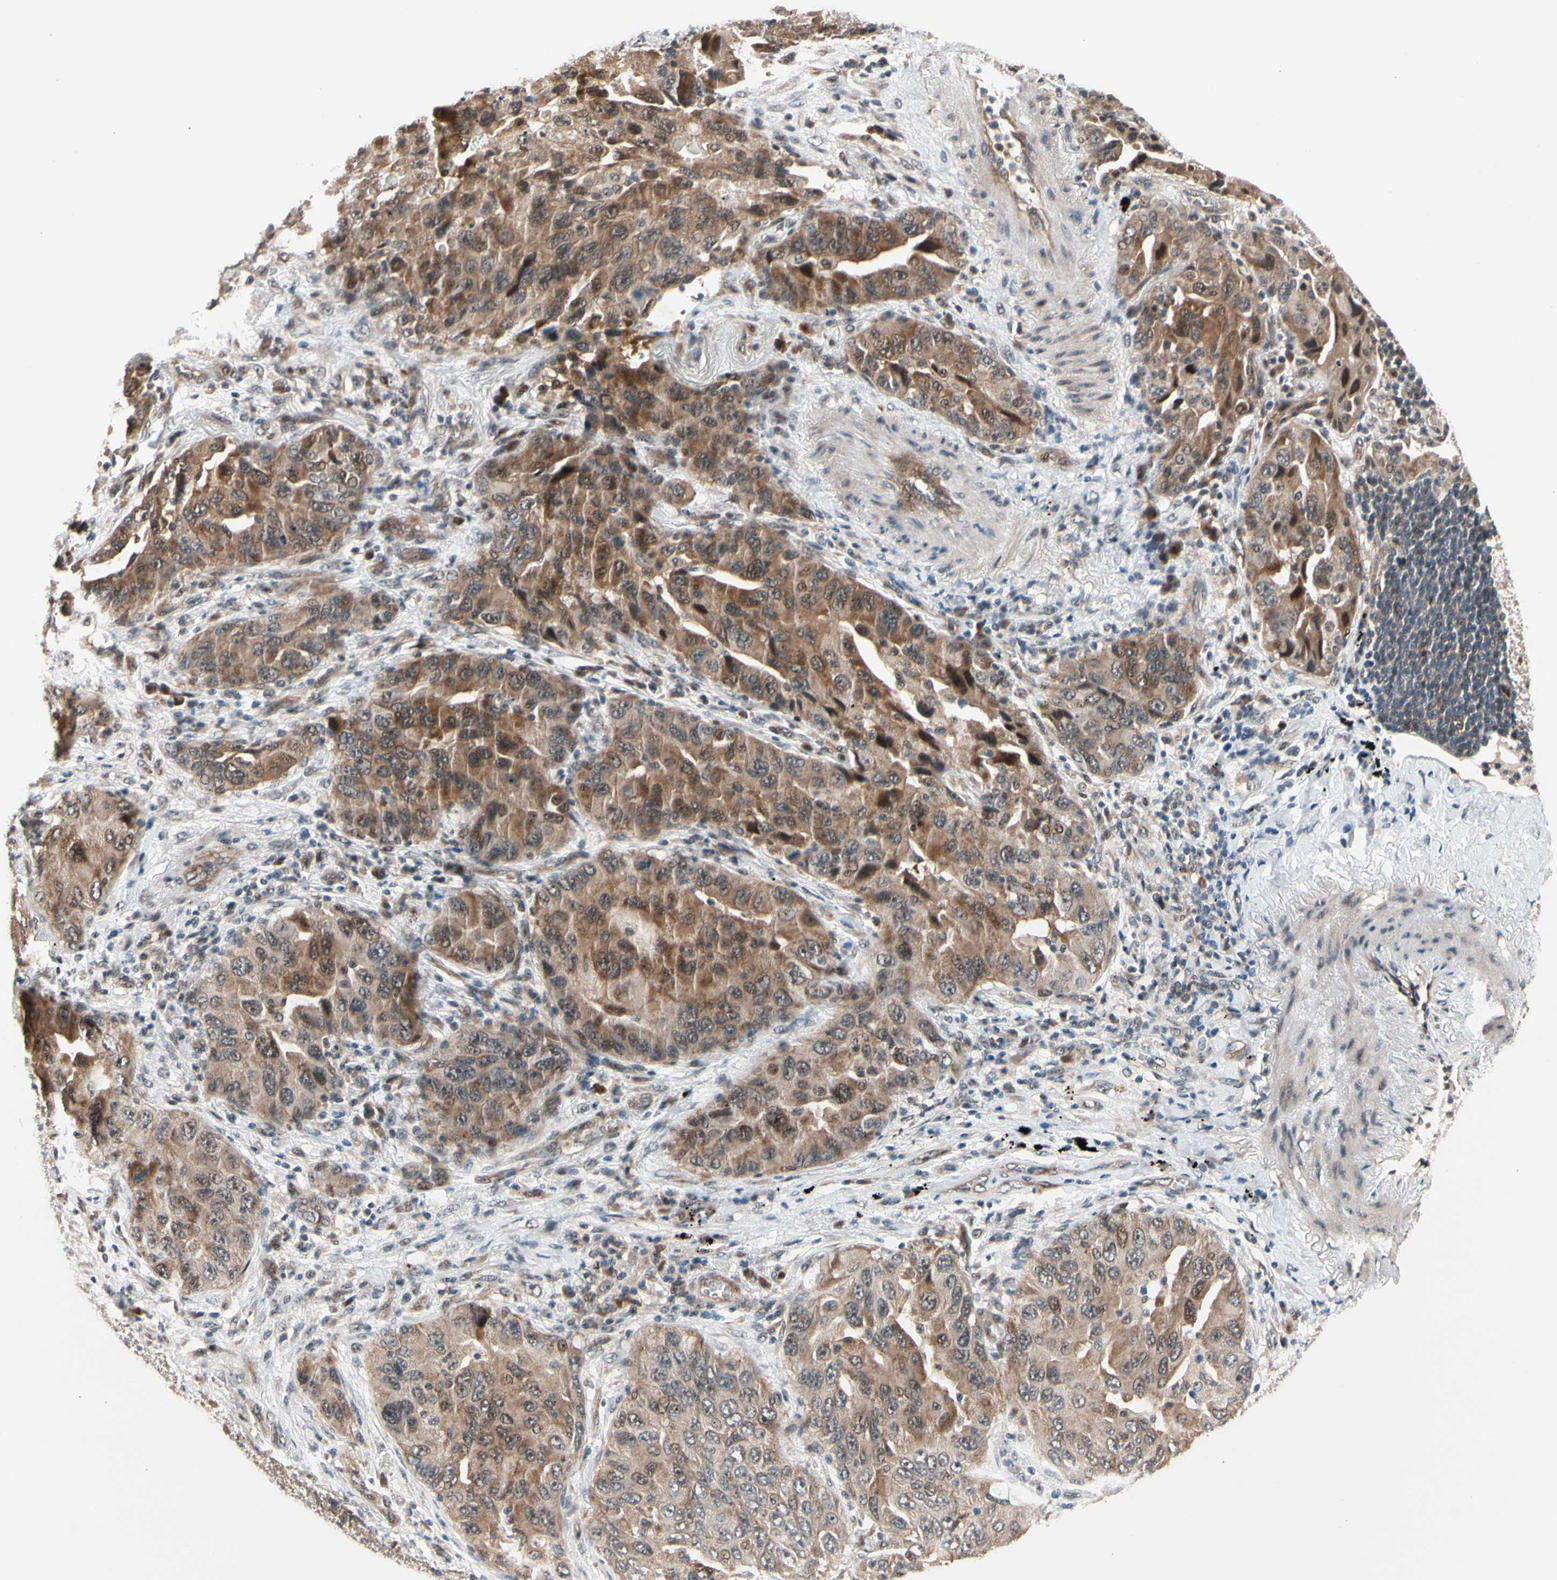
{"staining": {"intensity": "moderate", "quantity": ">75%", "location": "cytoplasmic/membranous"}, "tissue": "lung cancer", "cell_type": "Tumor cells", "image_type": "cancer", "snomed": [{"axis": "morphology", "description": "Adenocarcinoma, NOS"}, {"axis": "topography", "description": "Lung"}], "caption": "Lung cancer stained with a brown dye shows moderate cytoplasmic/membranous positive staining in about >75% of tumor cells.", "gene": "NGEF", "patient": {"sex": "female", "age": 65}}